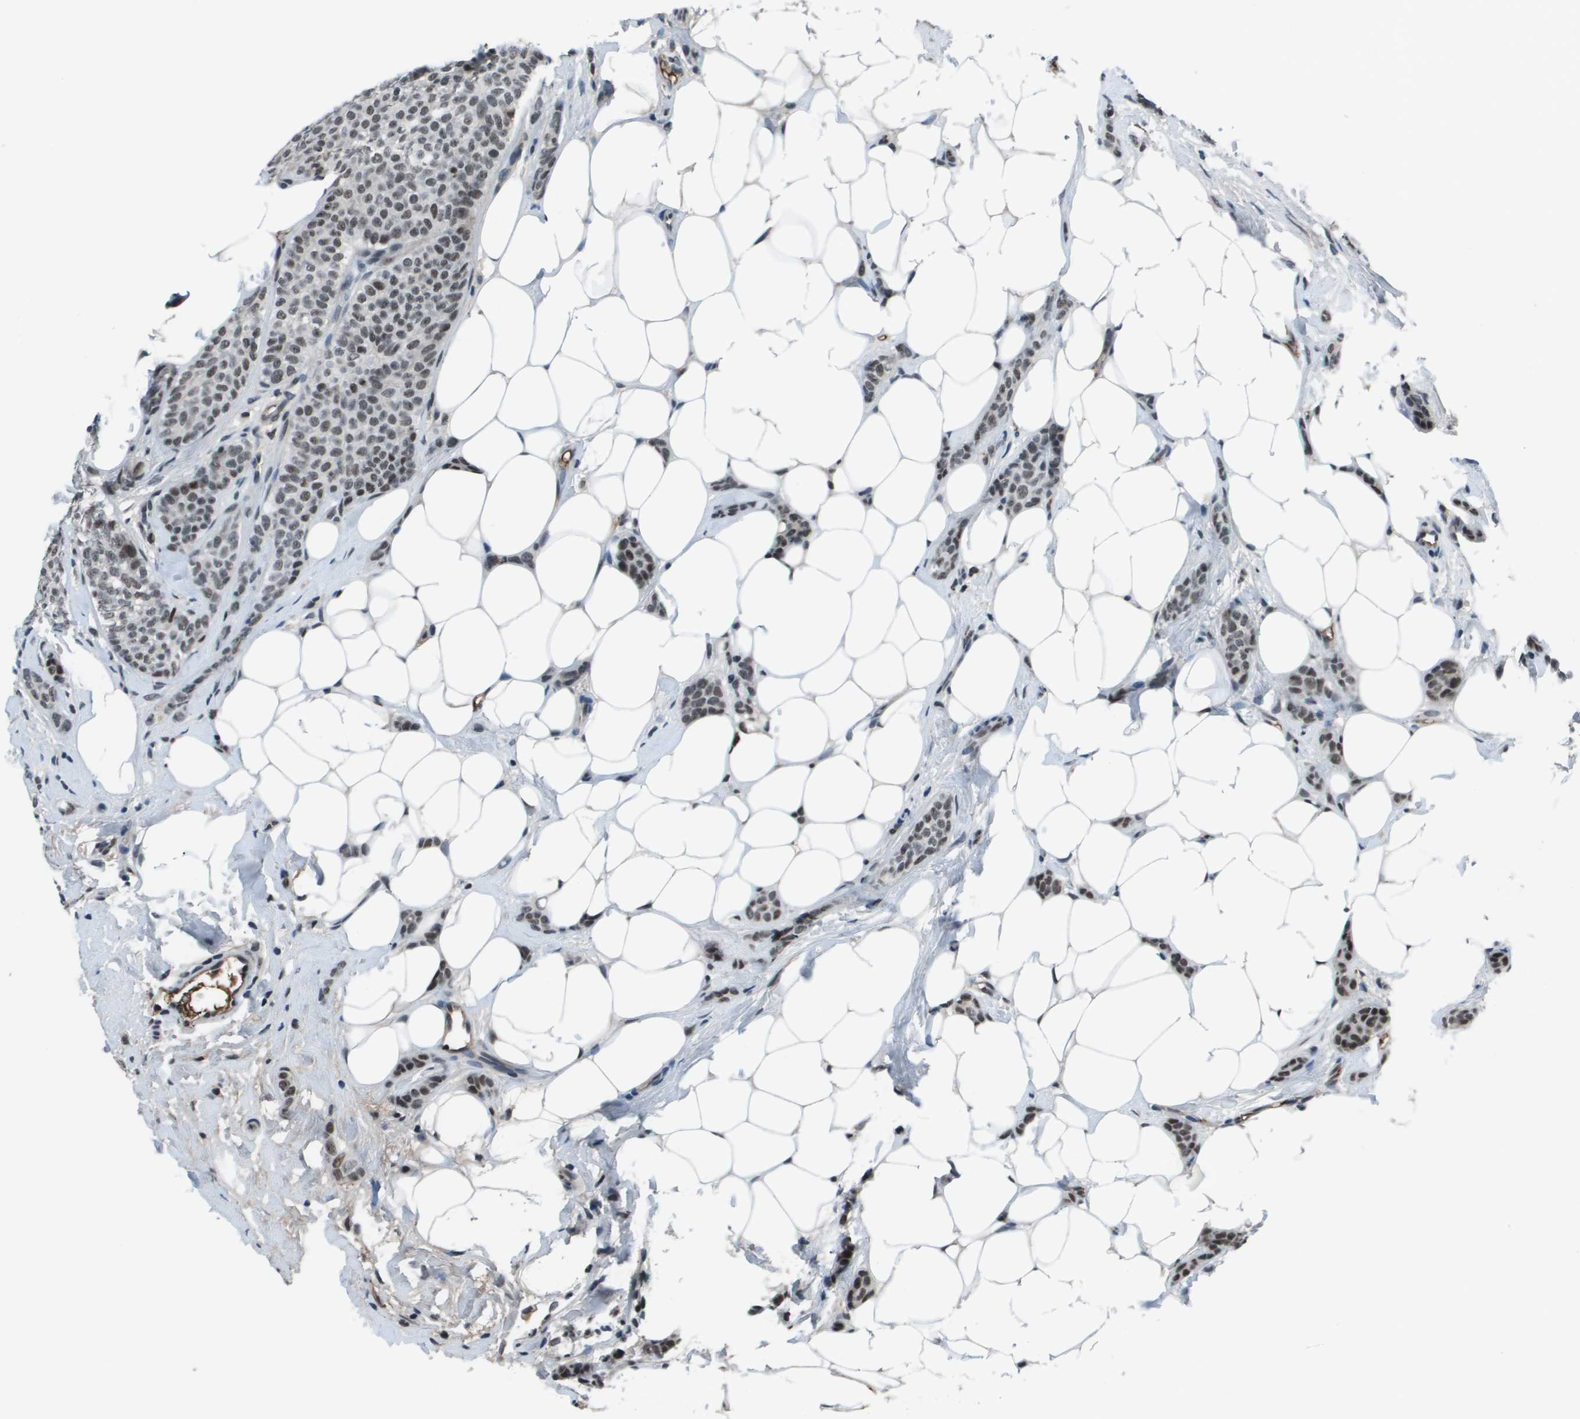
{"staining": {"intensity": "strong", "quantity": ">75%", "location": "nuclear"}, "tissue": "breast cancer", "cell_type": "Tumor cells", "image_type": "cancer", "snomed": [{"axis": "morphology", "description": "Lobular carcinoma"}, {"axis": "topography", "description": "Skin"}, {"axis": "topography", "description": "Breast"}], "caption": "Lobular carcinoma (breast) stained with a protein marker reveals strong staining in tumor cells.", "gene": "THRAP3", "patient": {"sex": "female", "age": 46}}